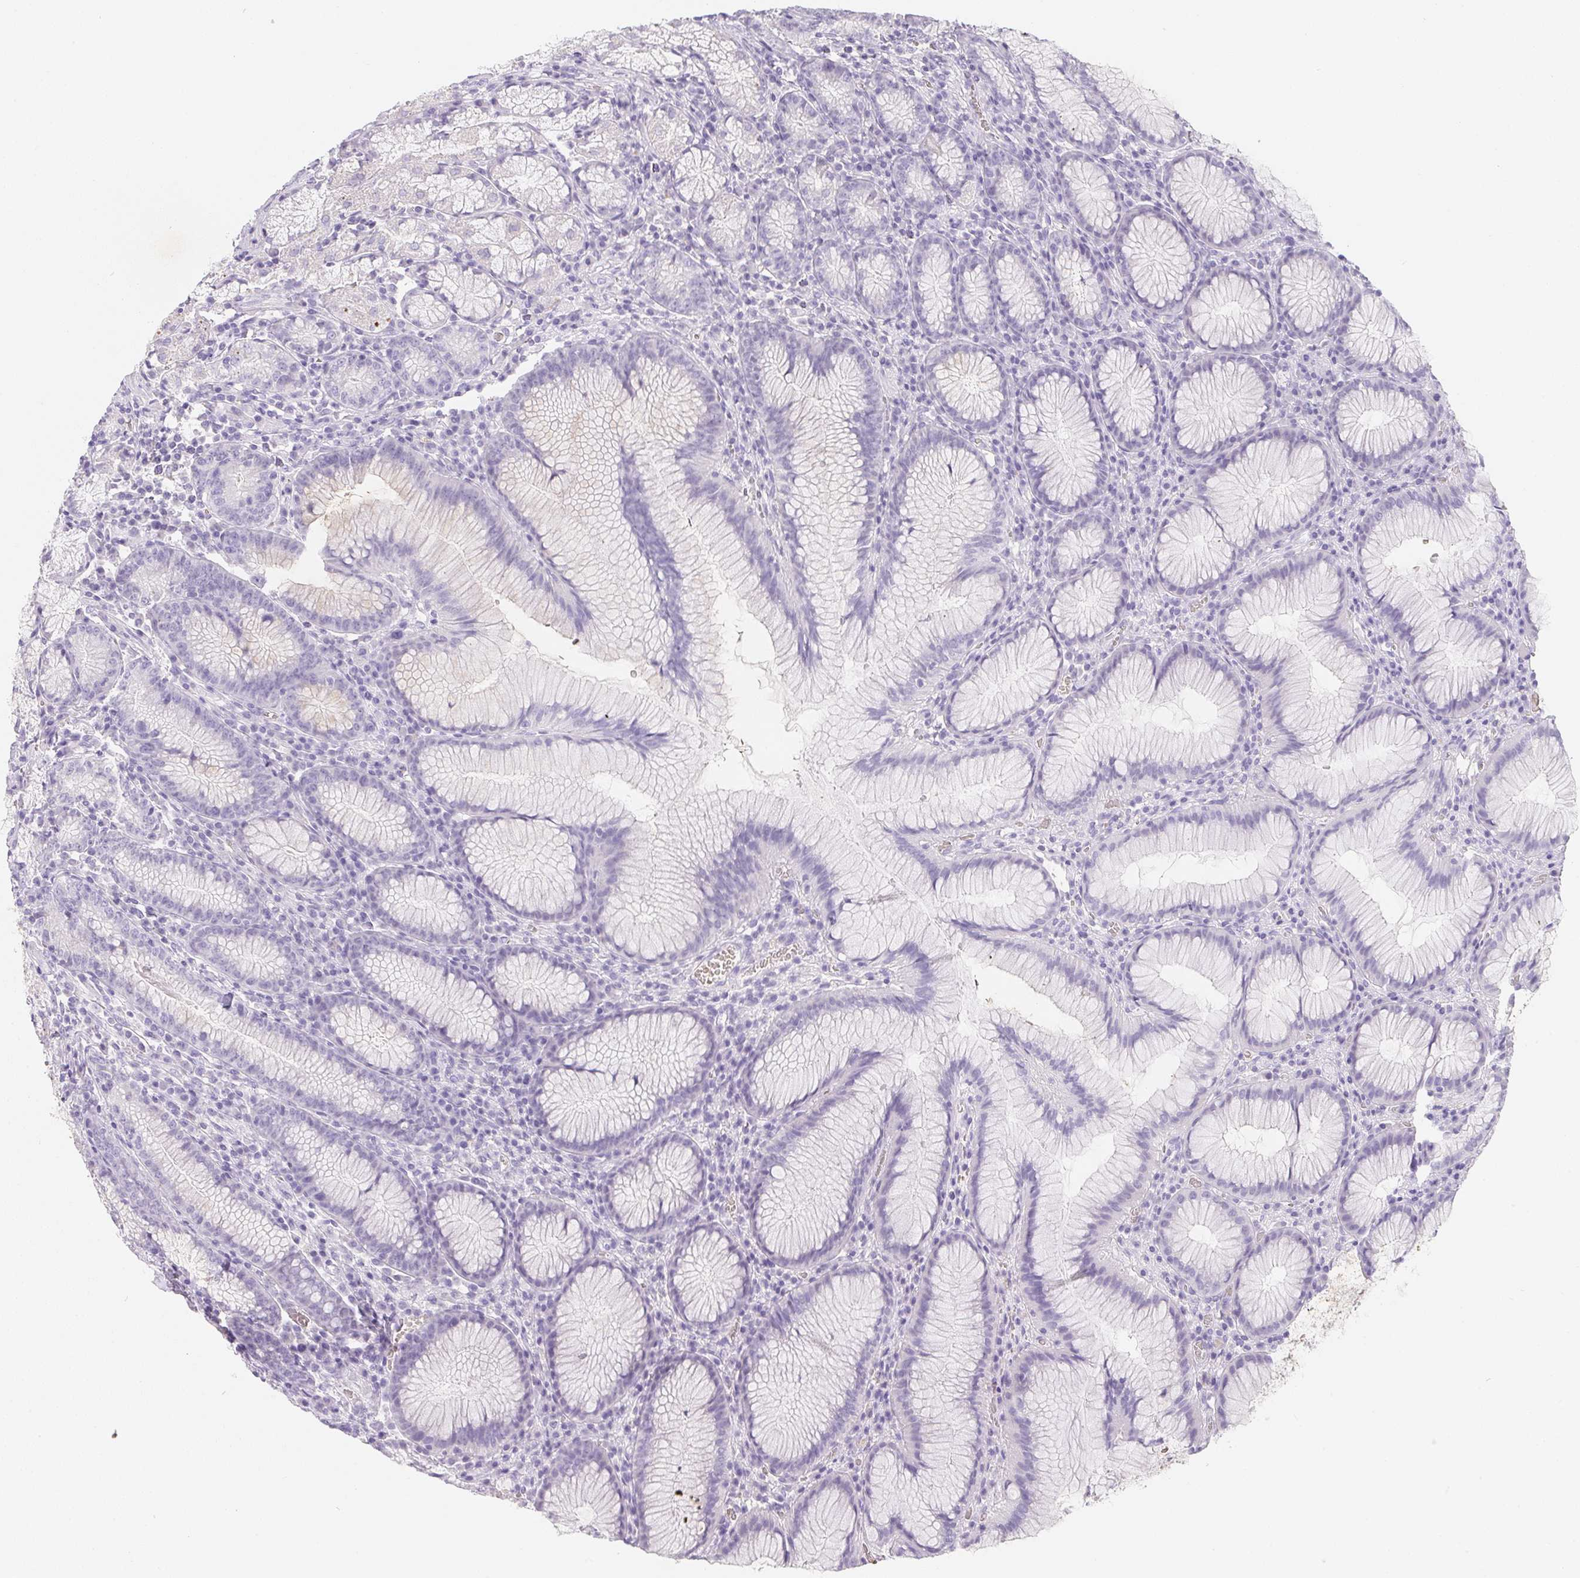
{"staining": {"intensity": "negative", "quantity": "none", "location": "none"}, "tissue": "stomach", "cell_type": "Glandular cells", "image_type": "normal", "snomed": [{"axis": "morphology", "description": "Normal tissue, NOS"}, {"axis": "topography", "description": "Stomach"}], "caption": "Image shows no significant protein staining in glandular cells of unremarkable stomach. (DAB immunohistochemistry, high magnification).", "gene": "DCD", "patient": {"sex": "male", "age": 55}}